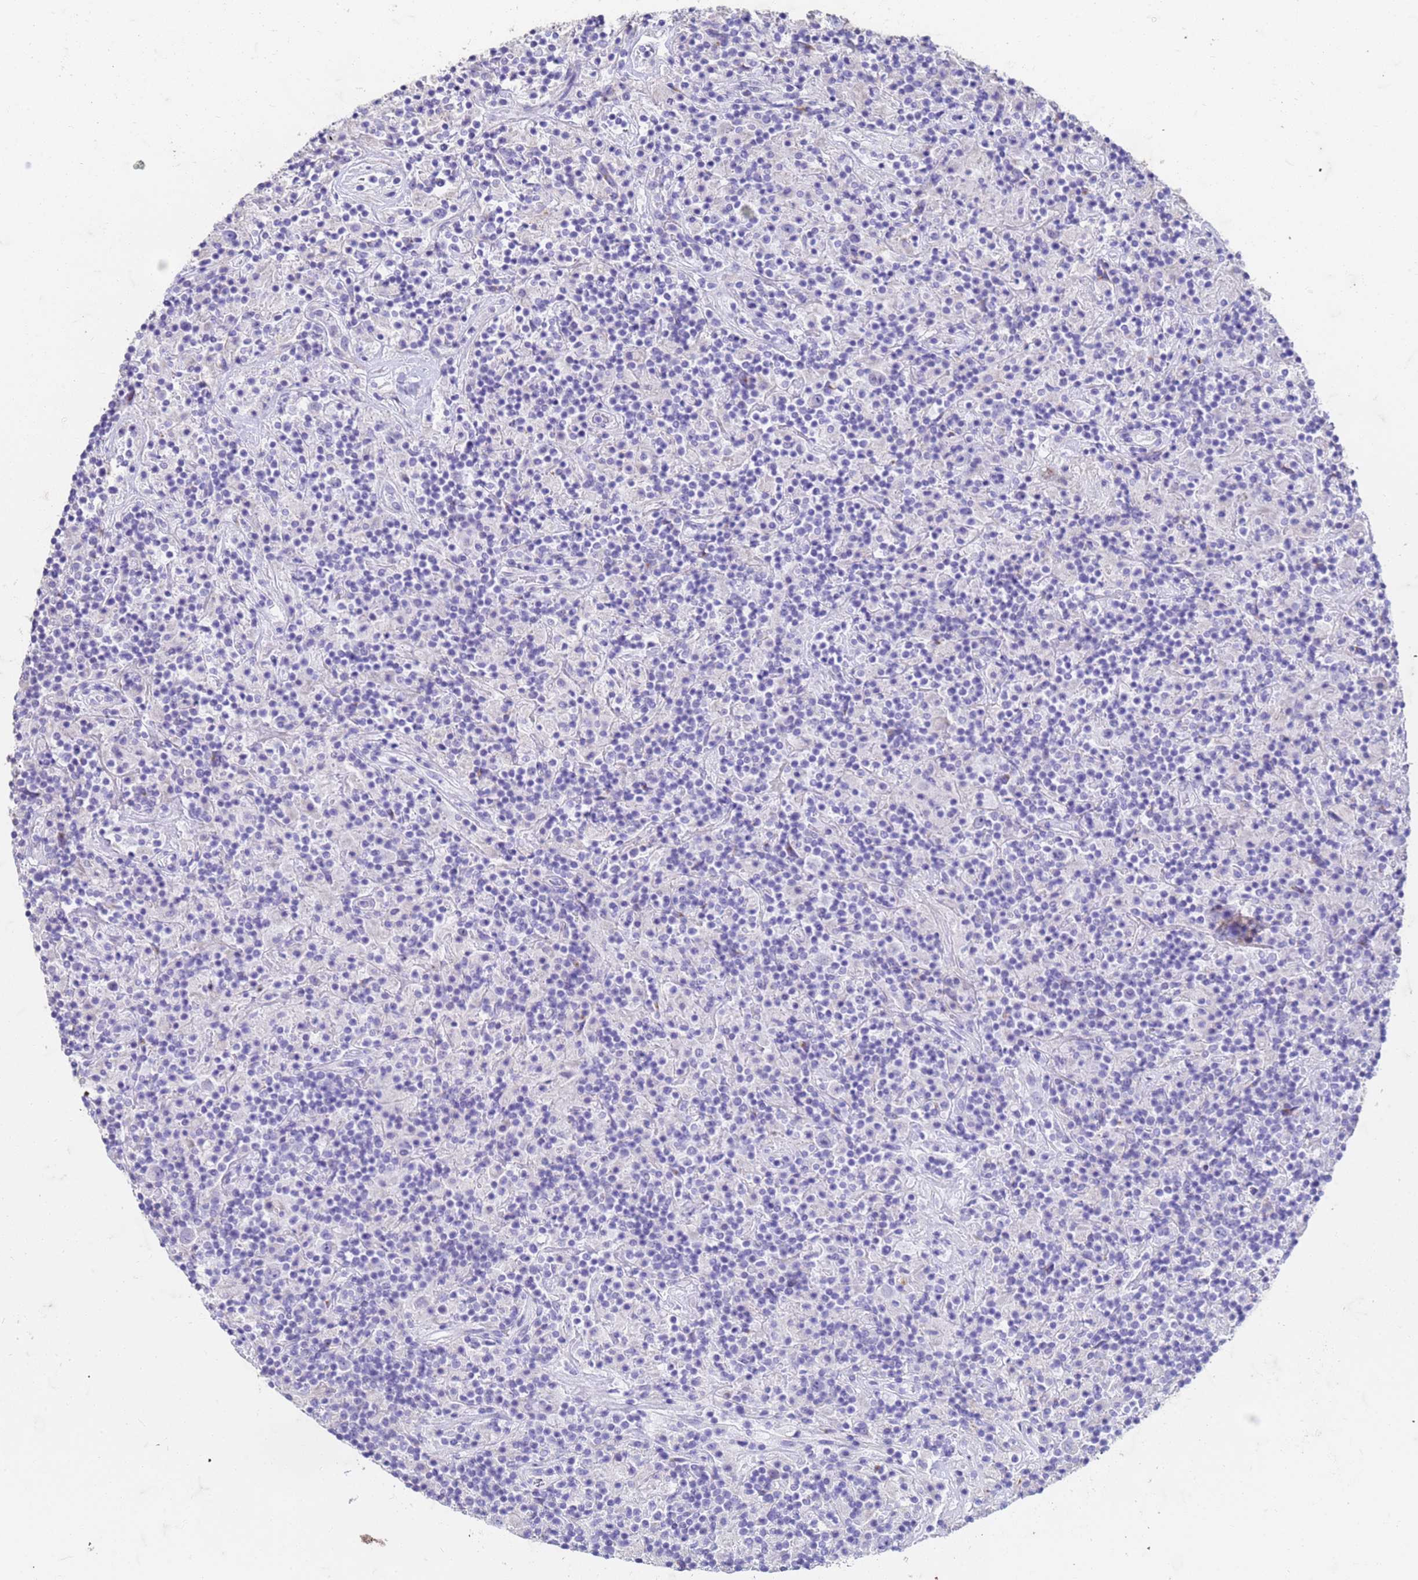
{"staining": {"intensity": "negative", "quantity": "none", "location": "none"}, "tissue": "lymphoma", "cell_type": "Tumor cells", "image_type": "cancer", "snomed": [{"axis": "morphology", "description": "Hodgkin's disease, NOS"}, {"axis": "topography", "description": "Lymph node"}], "caption": "High magnification brightfield microscopy of lymphoma stained with DAB (brown) and counterstained with hematoxylin (blue): tumor cells show no significant positivity.", "gene": "SLC25A15", "patient": {"sex": "male", "age": 70}}